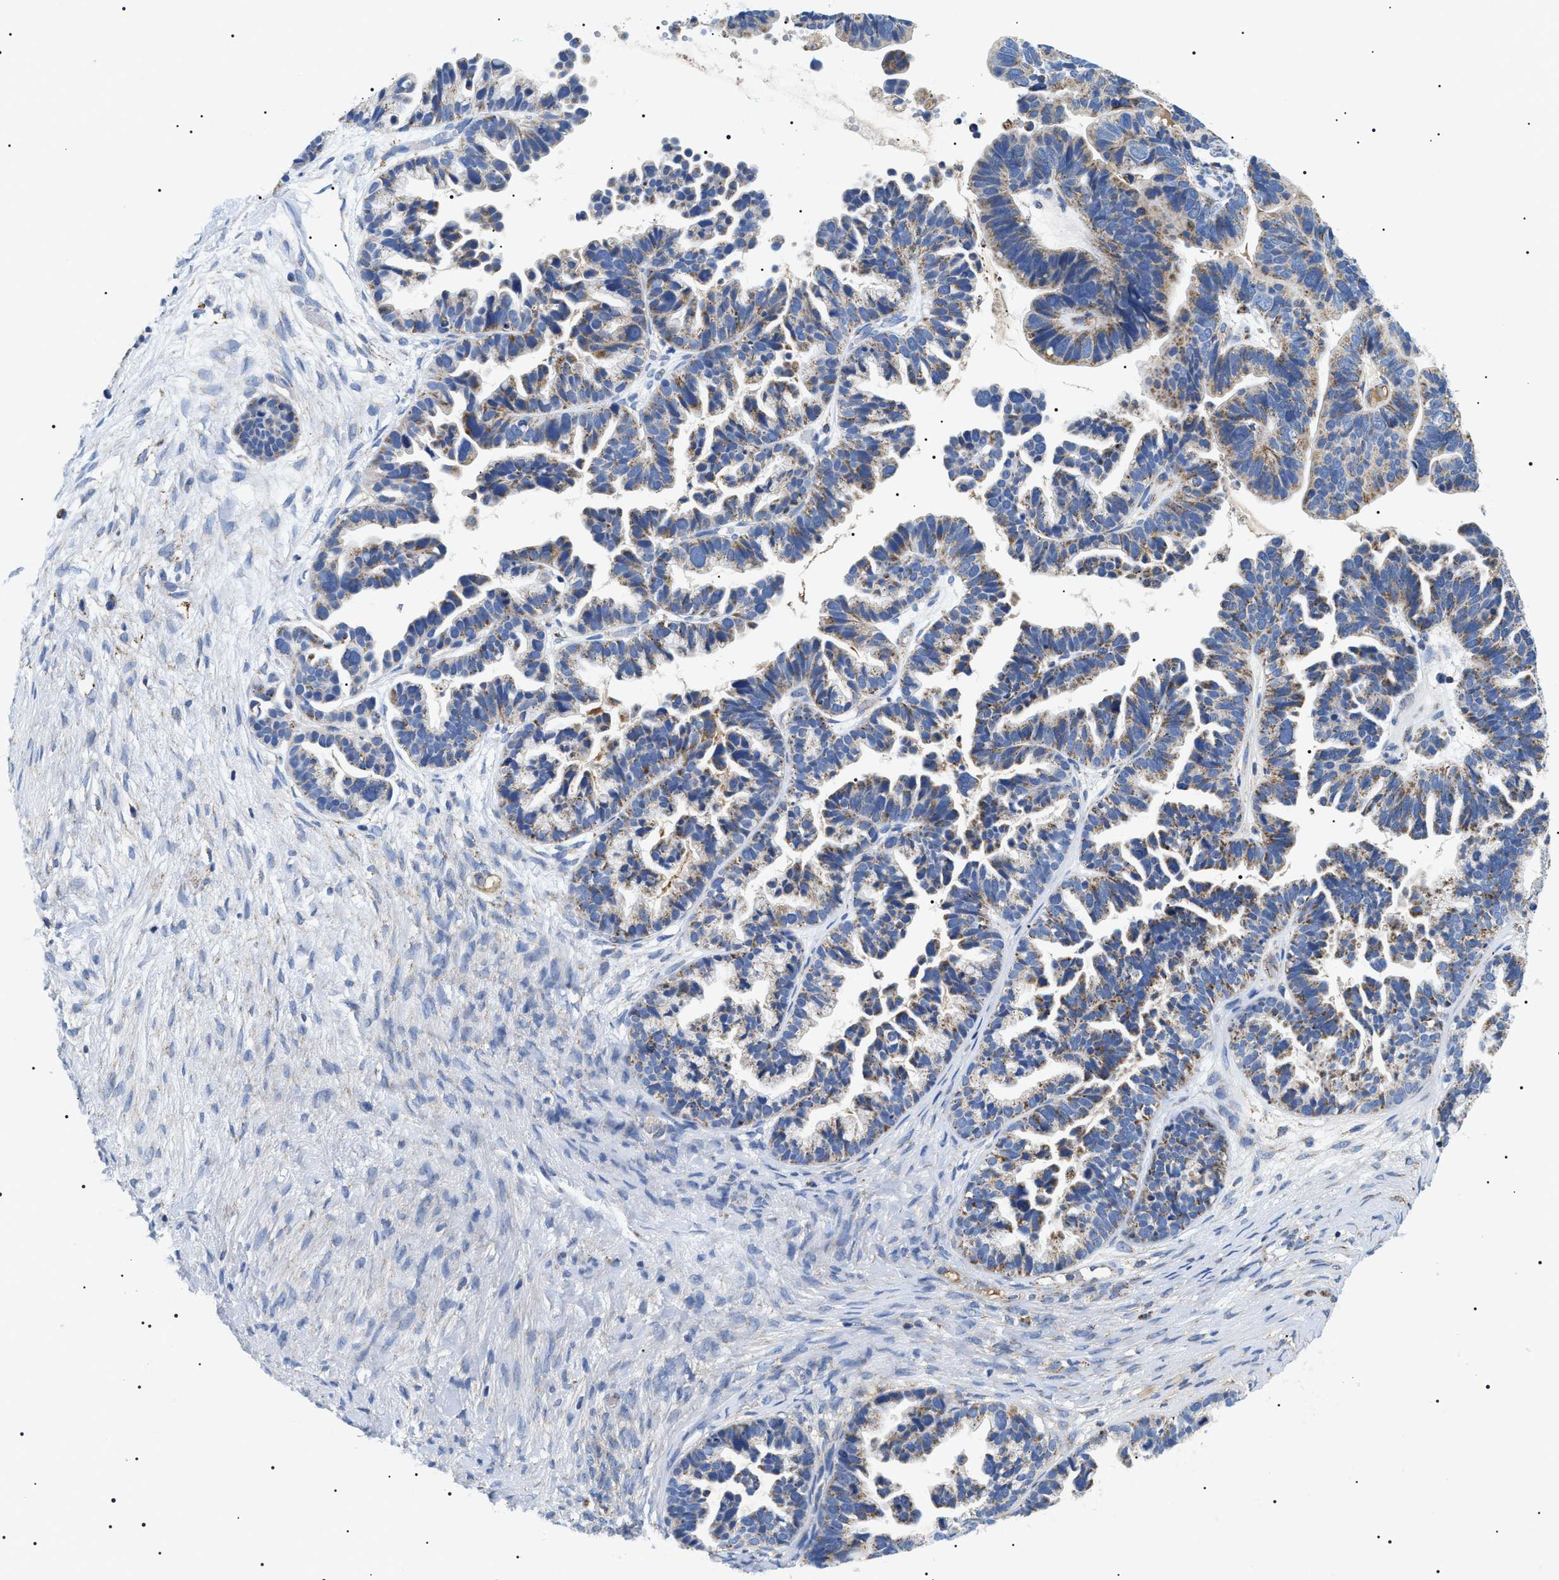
{"staining": {"intensity": "weak", "quantity": "25%-75%", "location": "cytoplasmic/membranous"}, "tissue": "ovarian cancer", "cell_type": "Tumor cells", "image_type": "cancer", "snomed": [{"axis": "morphology", "description": "Cystadenocarcinoma, serous, NOS"}, {"axis": "topography", "description": "Ovary"}], "caption": "High-magnification brightfield microscopy of ovarian cancer stained with DAB (3,3'-diaminobenzidine) (brown) and counterstained with hematoxylin (blue). tumor cells exhibit weak cytoplasmic/membranous expression is identified in about25%-75% of cells. Ihc stains the protein of interest in brown and the nuclei are stained blue.", "gene": "OXSM", "patient": {"sex": "female", "age": 56}}